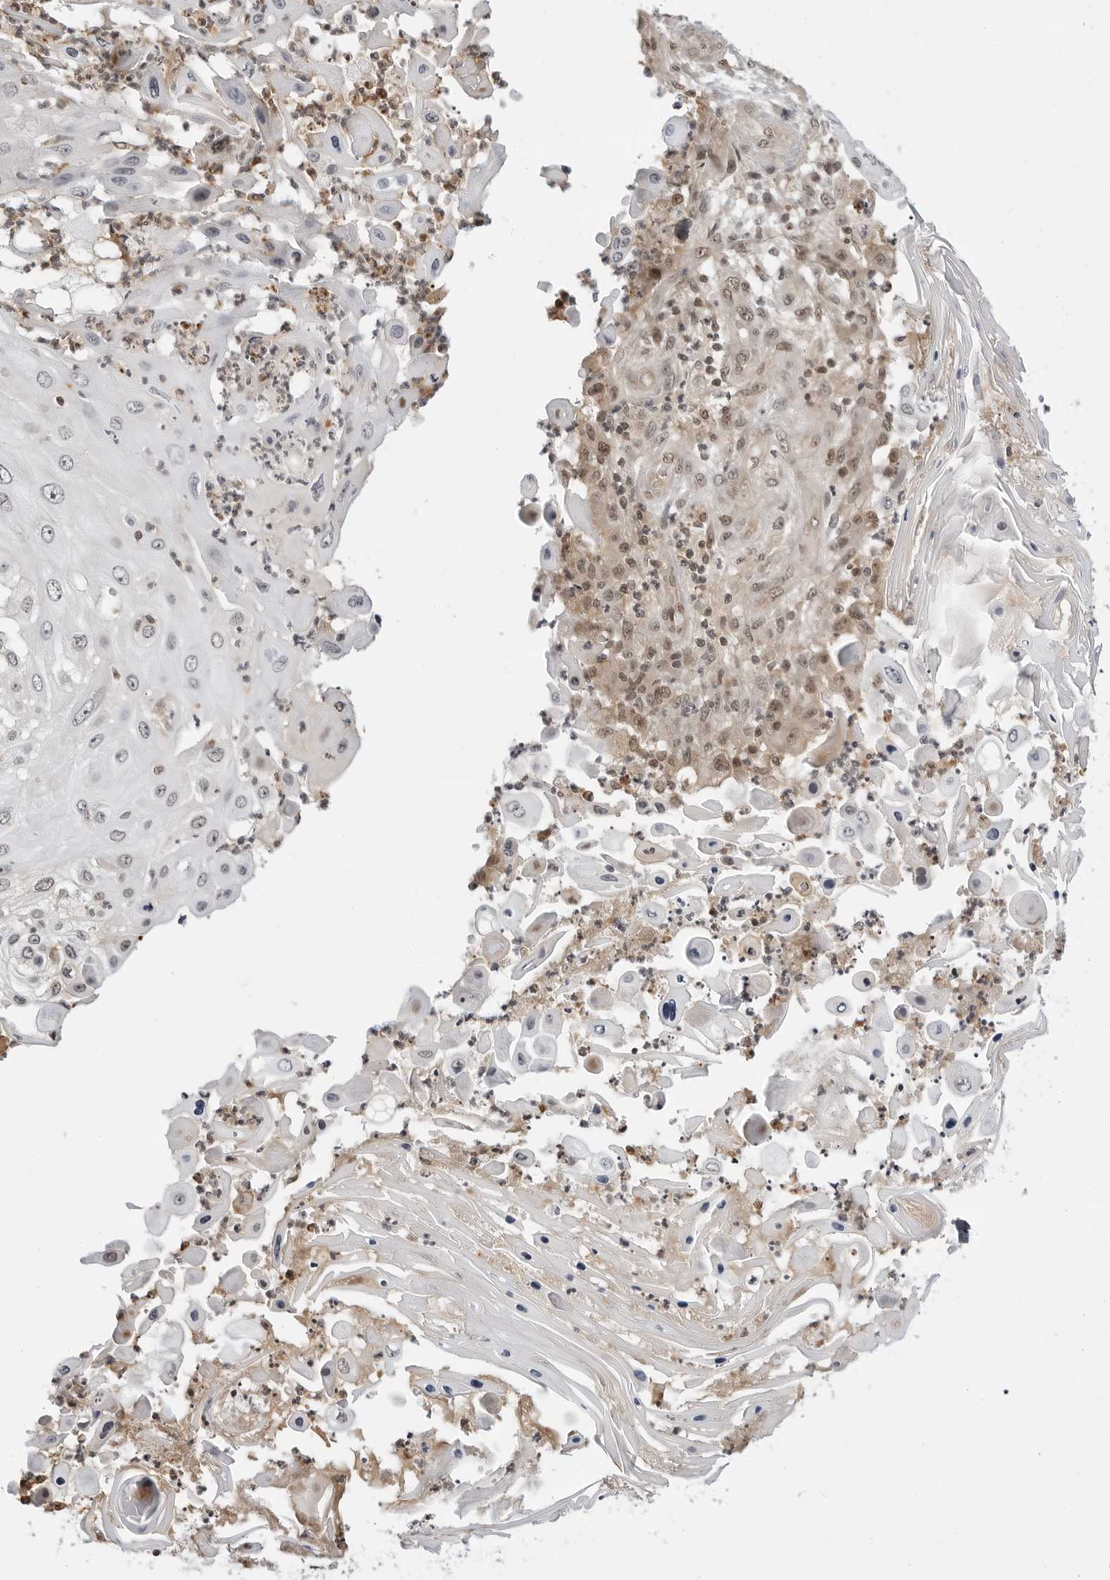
{"staining": {"intensity": "weak", "quantity": "<25%", "location": "cytoplasmic/membranous,nuclear"}, "tissue": "skin cancer", "cell_type": "Tumor cells", "image_type": "cancer", "snomed": [{"axis": "morphology", "description": "Squamous cell carcinoma, NOS"}, {"axis": "topography", "description": "Skin"}], "caption": "Immunohistochemistry (IHC) photomicrograph of neoplastic tissue: skin squamous cell carcinoma stained with DAB shows no significant protein expression in tumor cells.", "gene": "C8orf33", "patient": {"sex": "female", "age": 44}}